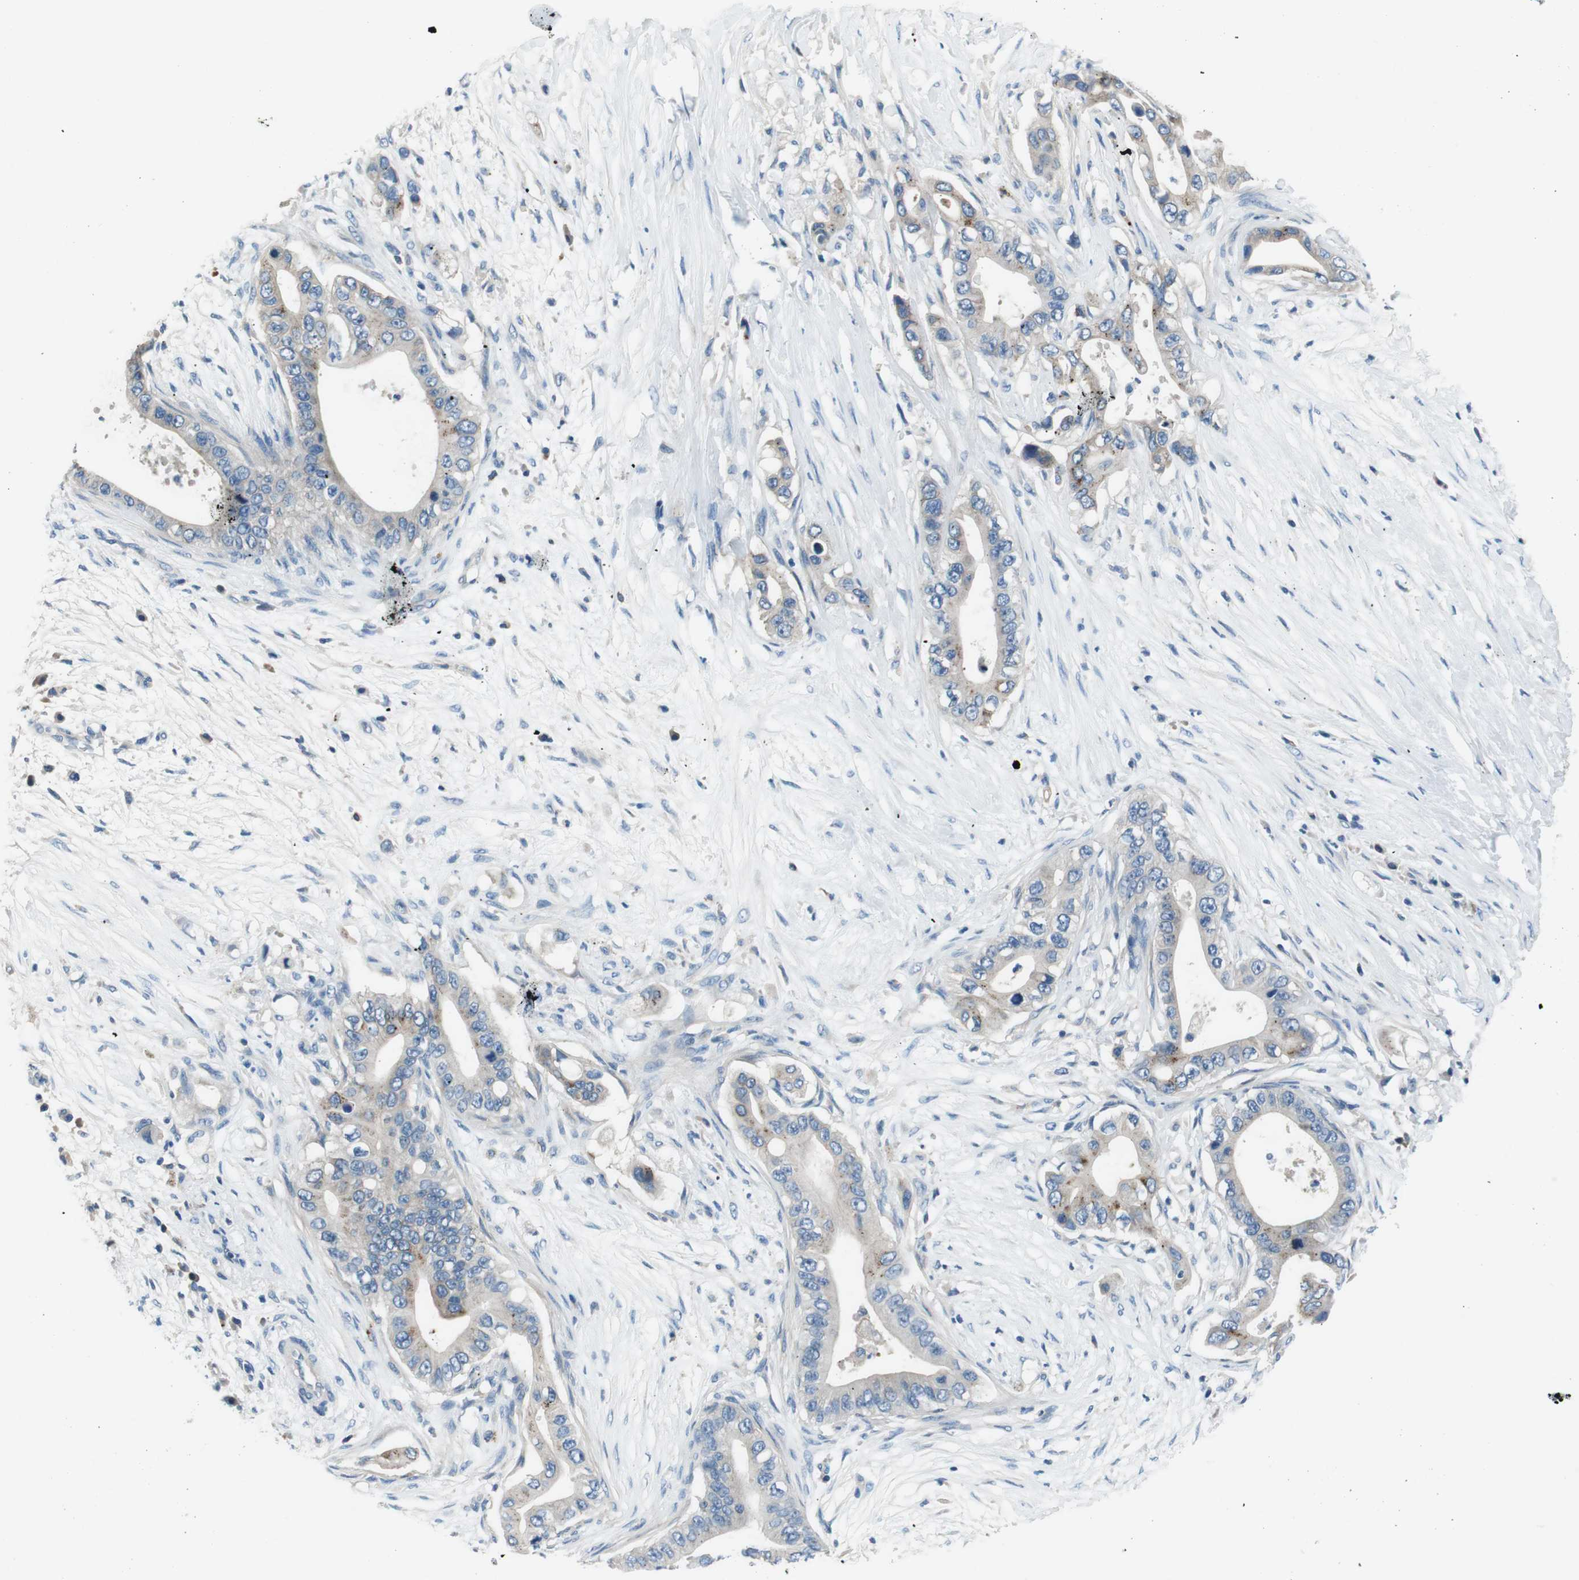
{"staining": {"intensity": "weak", "quantity": "<25%", "location": "cytoplasmic/membranous"}, "tissue": "pancreatic cancer", "cell_type": "Tumor cells", "image_type": "cancer", "snomed": [{"axis": "morphology", "description": "Adenocarcinoma, NOS"}, {"axis": "topography", "description": "Pancreas"}], "caption": "An IHC histopathology image of pancreatic cancer (adenocarcinoma) is shown. There is no staining in tumor cells of pancreatic cancer (adenocarcinoma).", "gene": "TULP3", "patient": {"sex": "male", "age": 77}}